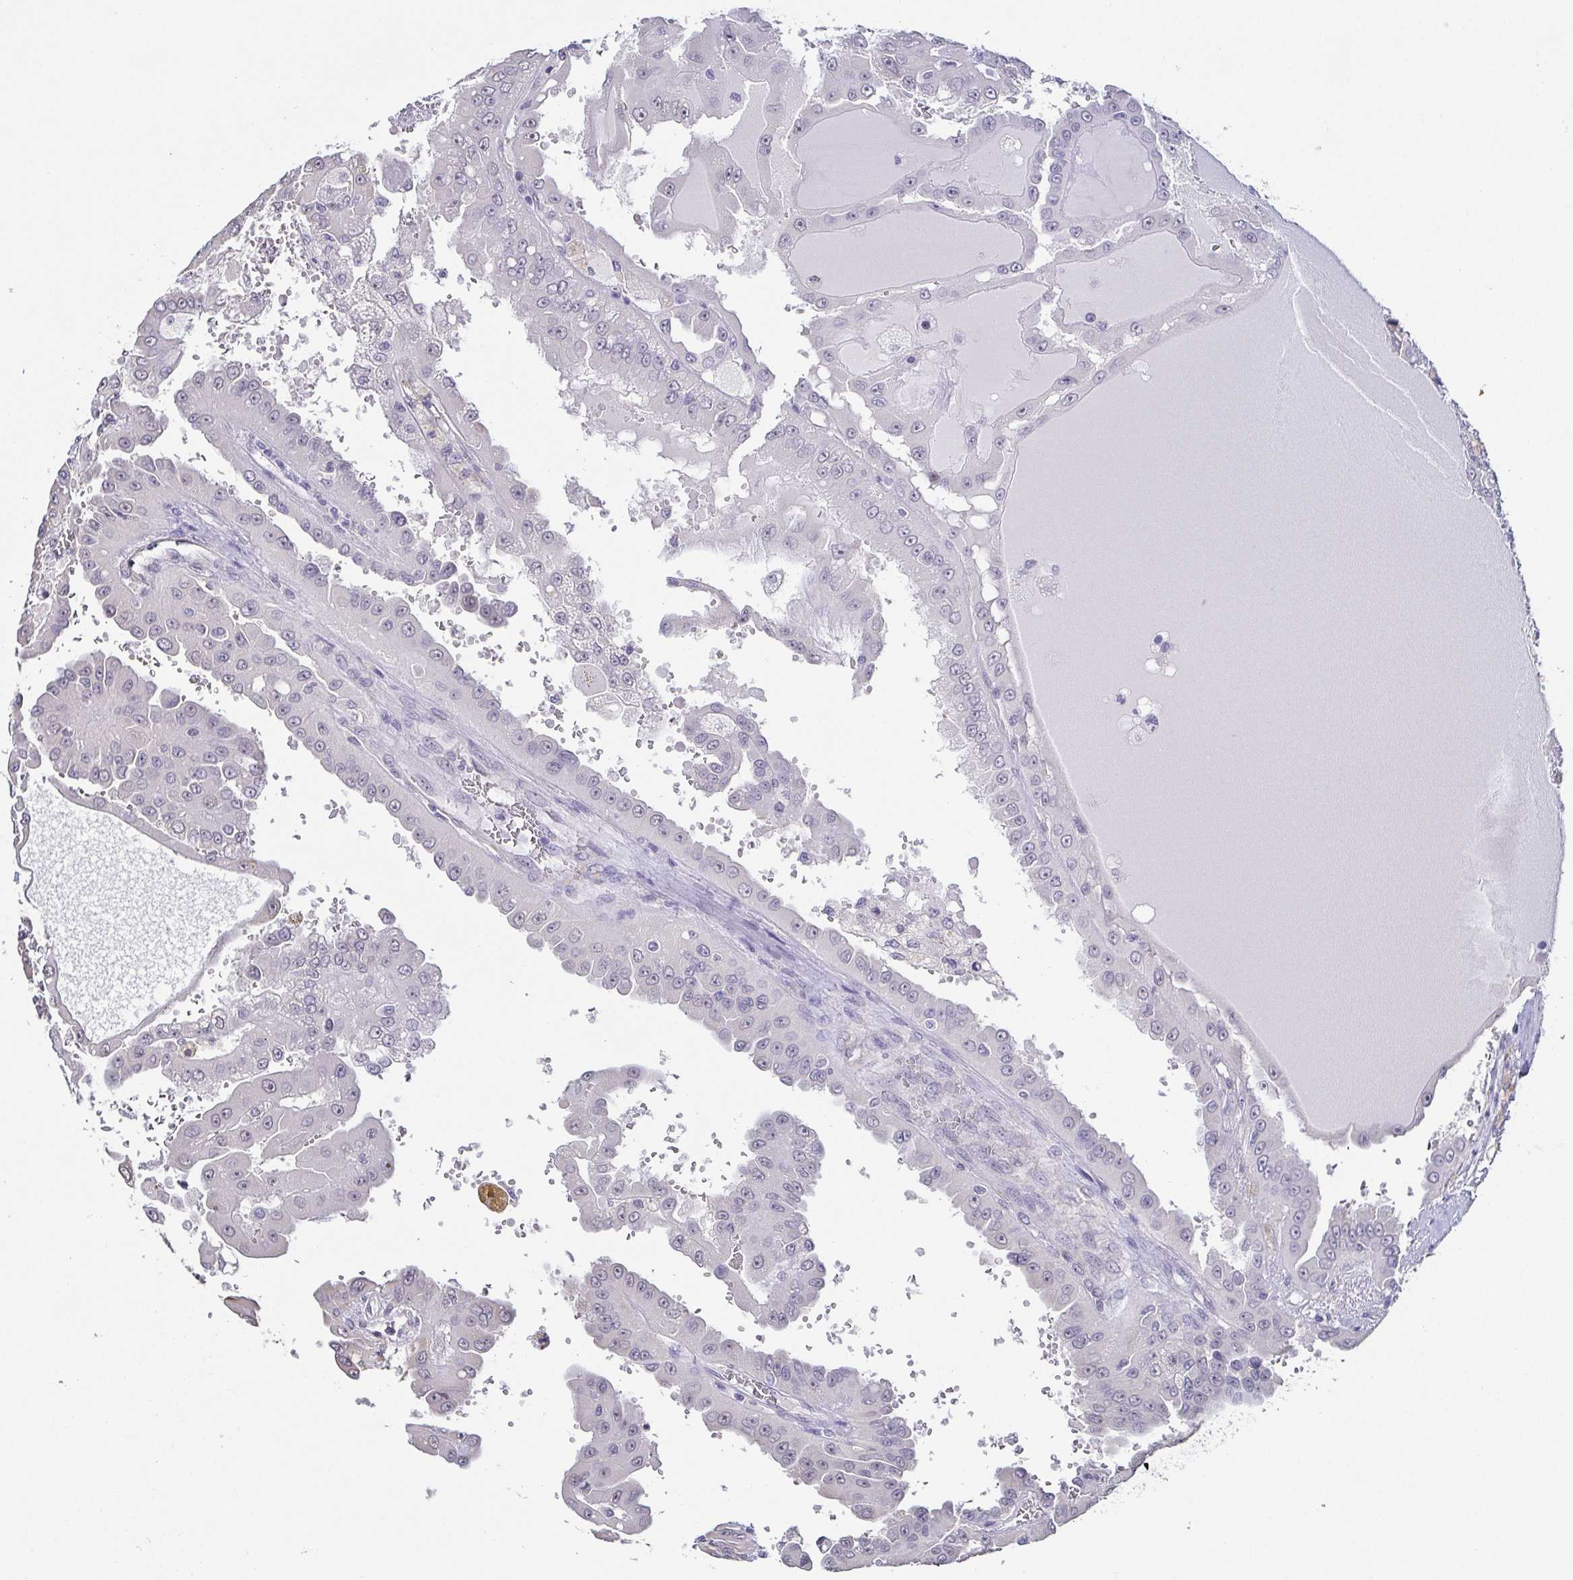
{"staining": {"intensity": "negative", "quantity": "none", "location": "none"}, "tissue": "renal cancer", "cell_type": "Tumor cells", "image_type": "cancer", "snomed": [{"axis": "morphology", "description": "Adenocarcinoma, NOS"}, {"axis": "topography", "description": "Kidney"}], "caption": "Immunohistochemistry (IHC) of human adenocarcinoma (renal) reveals no staining in tumor cells.", "gene": "NEFH", "patient": {"sex": "male", "age": 58}}